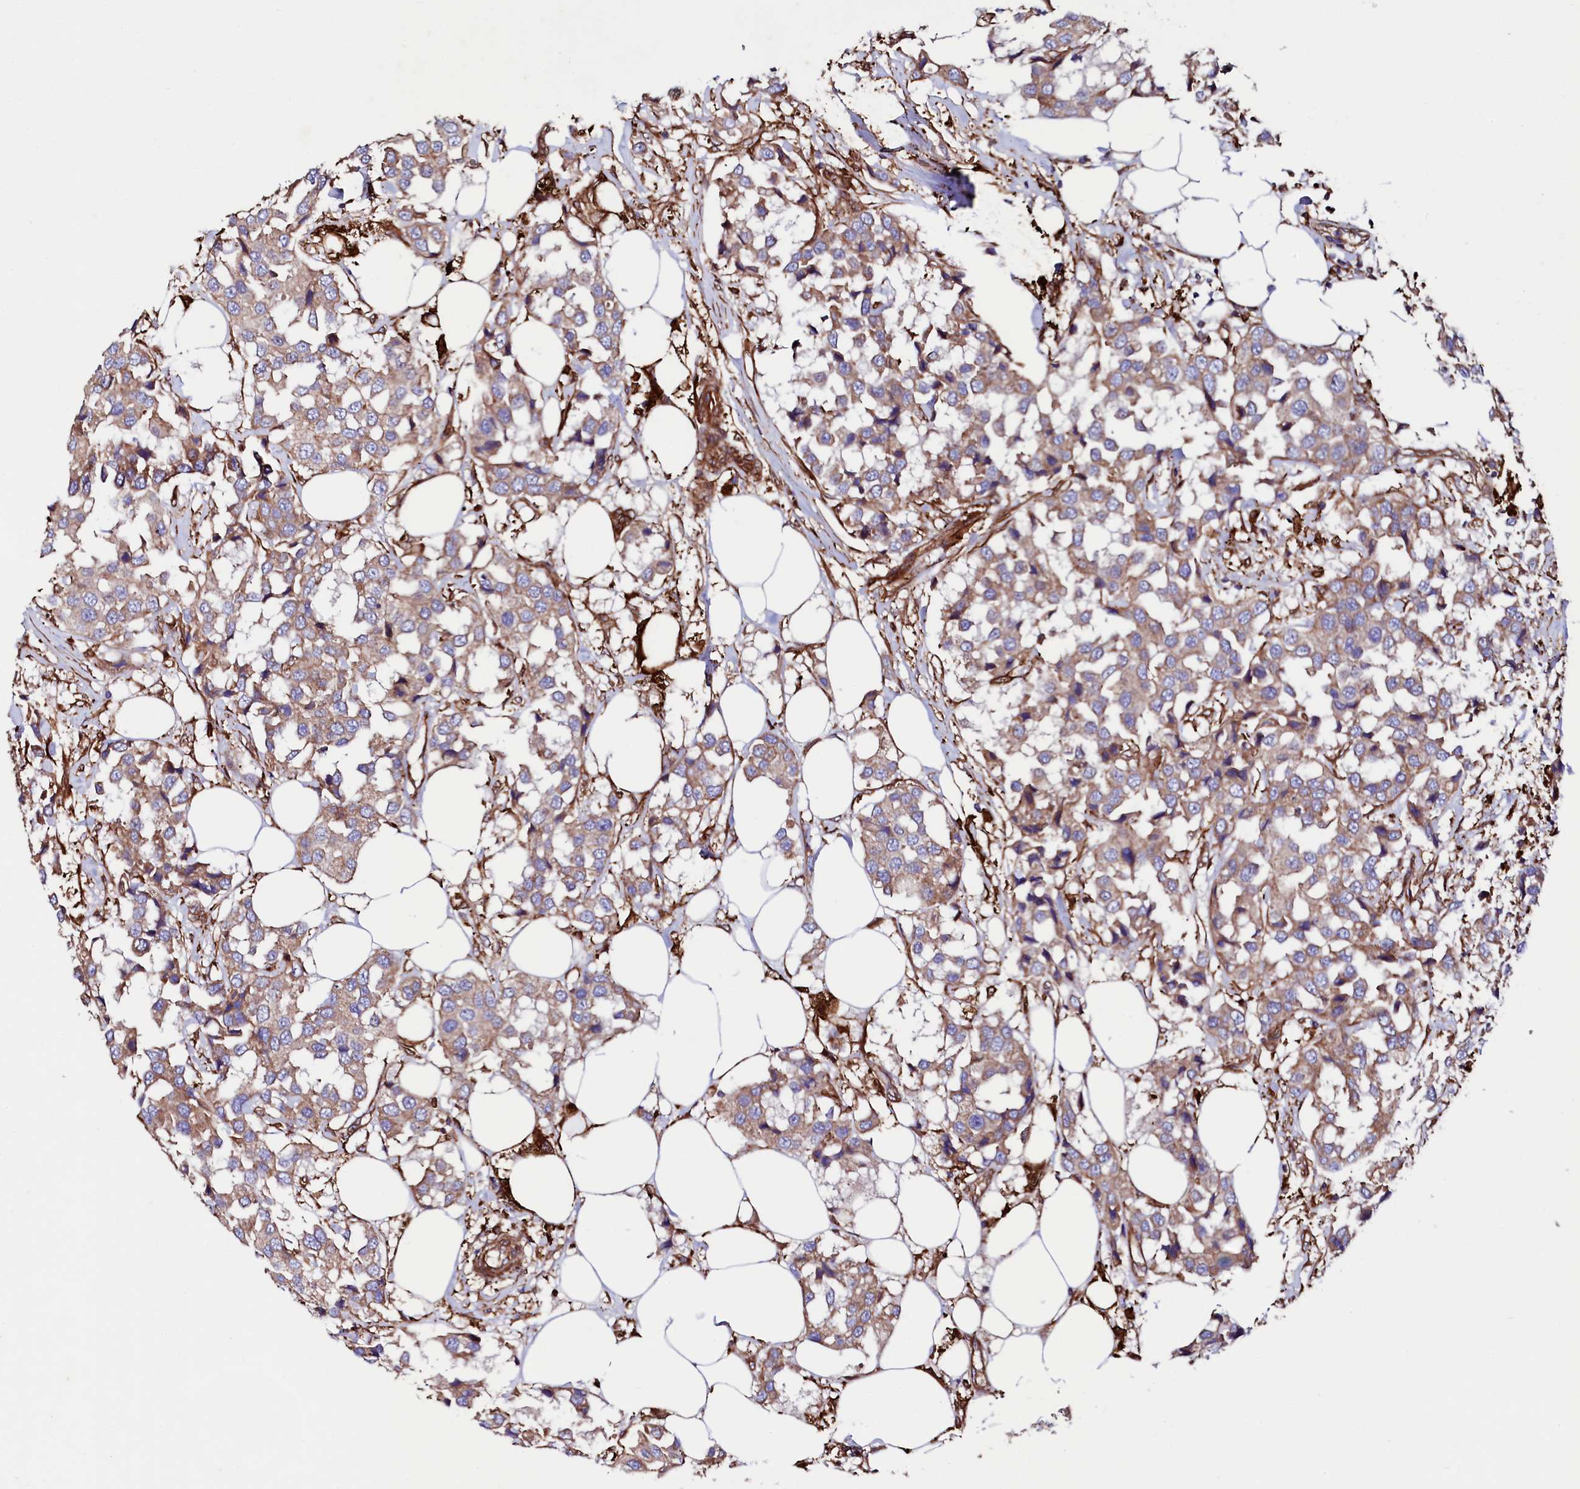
{"staining": {"intensity": "moderate", "quantity": ">75%", "location": "cytoplasmic/membranous"}, "tissue": "breast cancer", "cell_type": "Tumor cells", "image_type": "cancer", "snomed": [{"axis": "morphology", "description": "Duct carcinoma"}, {"axis": "topography", "description": "Breast"}], "caption": "Moderate cytoplasmic/membranous protein staining is present in approximately >75% of tumor cells in breast cancer (intraductal carcinoma).", "gene": "STAMBPL1", "patient": {"sex": "female", "age": 80}}